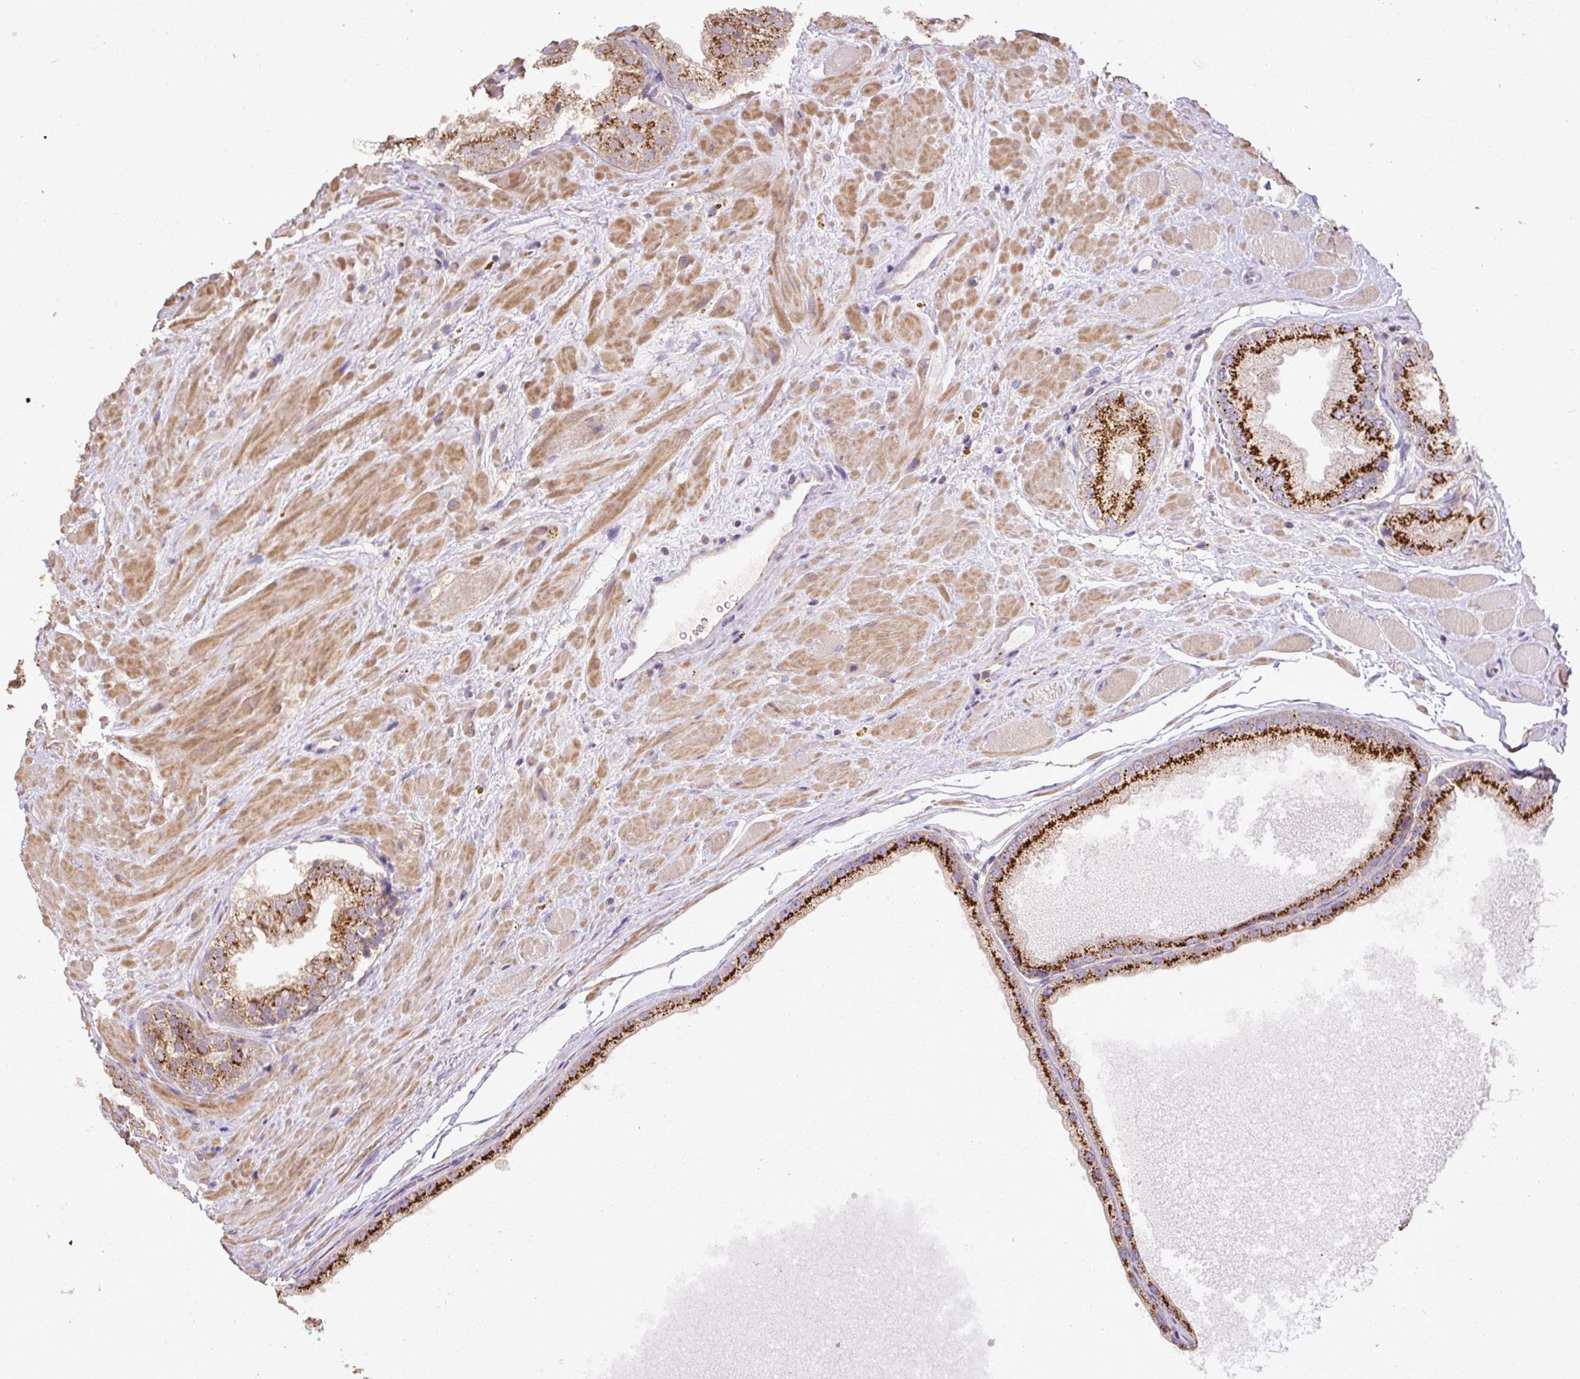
{"staining": {"intensity": "strong", "quantity": ">75%", "location": "cytoplasmic/membranous"}, "tissue": "prostate cancer", "cell_type": "Tumor cells", "image_type": "cancer", "snomed": [{"axis": "morphology", "description": "Adenocarcinoma, Low grade"}, {"axis": "topography", "description": "Prostate"}], "caption": "Prostate cancer stained for a protein reveals strong cytoplasmic/membranous positivity in tumor cells.", "gene": "ABR", "patient": {"sex": "male", "age": 42}}